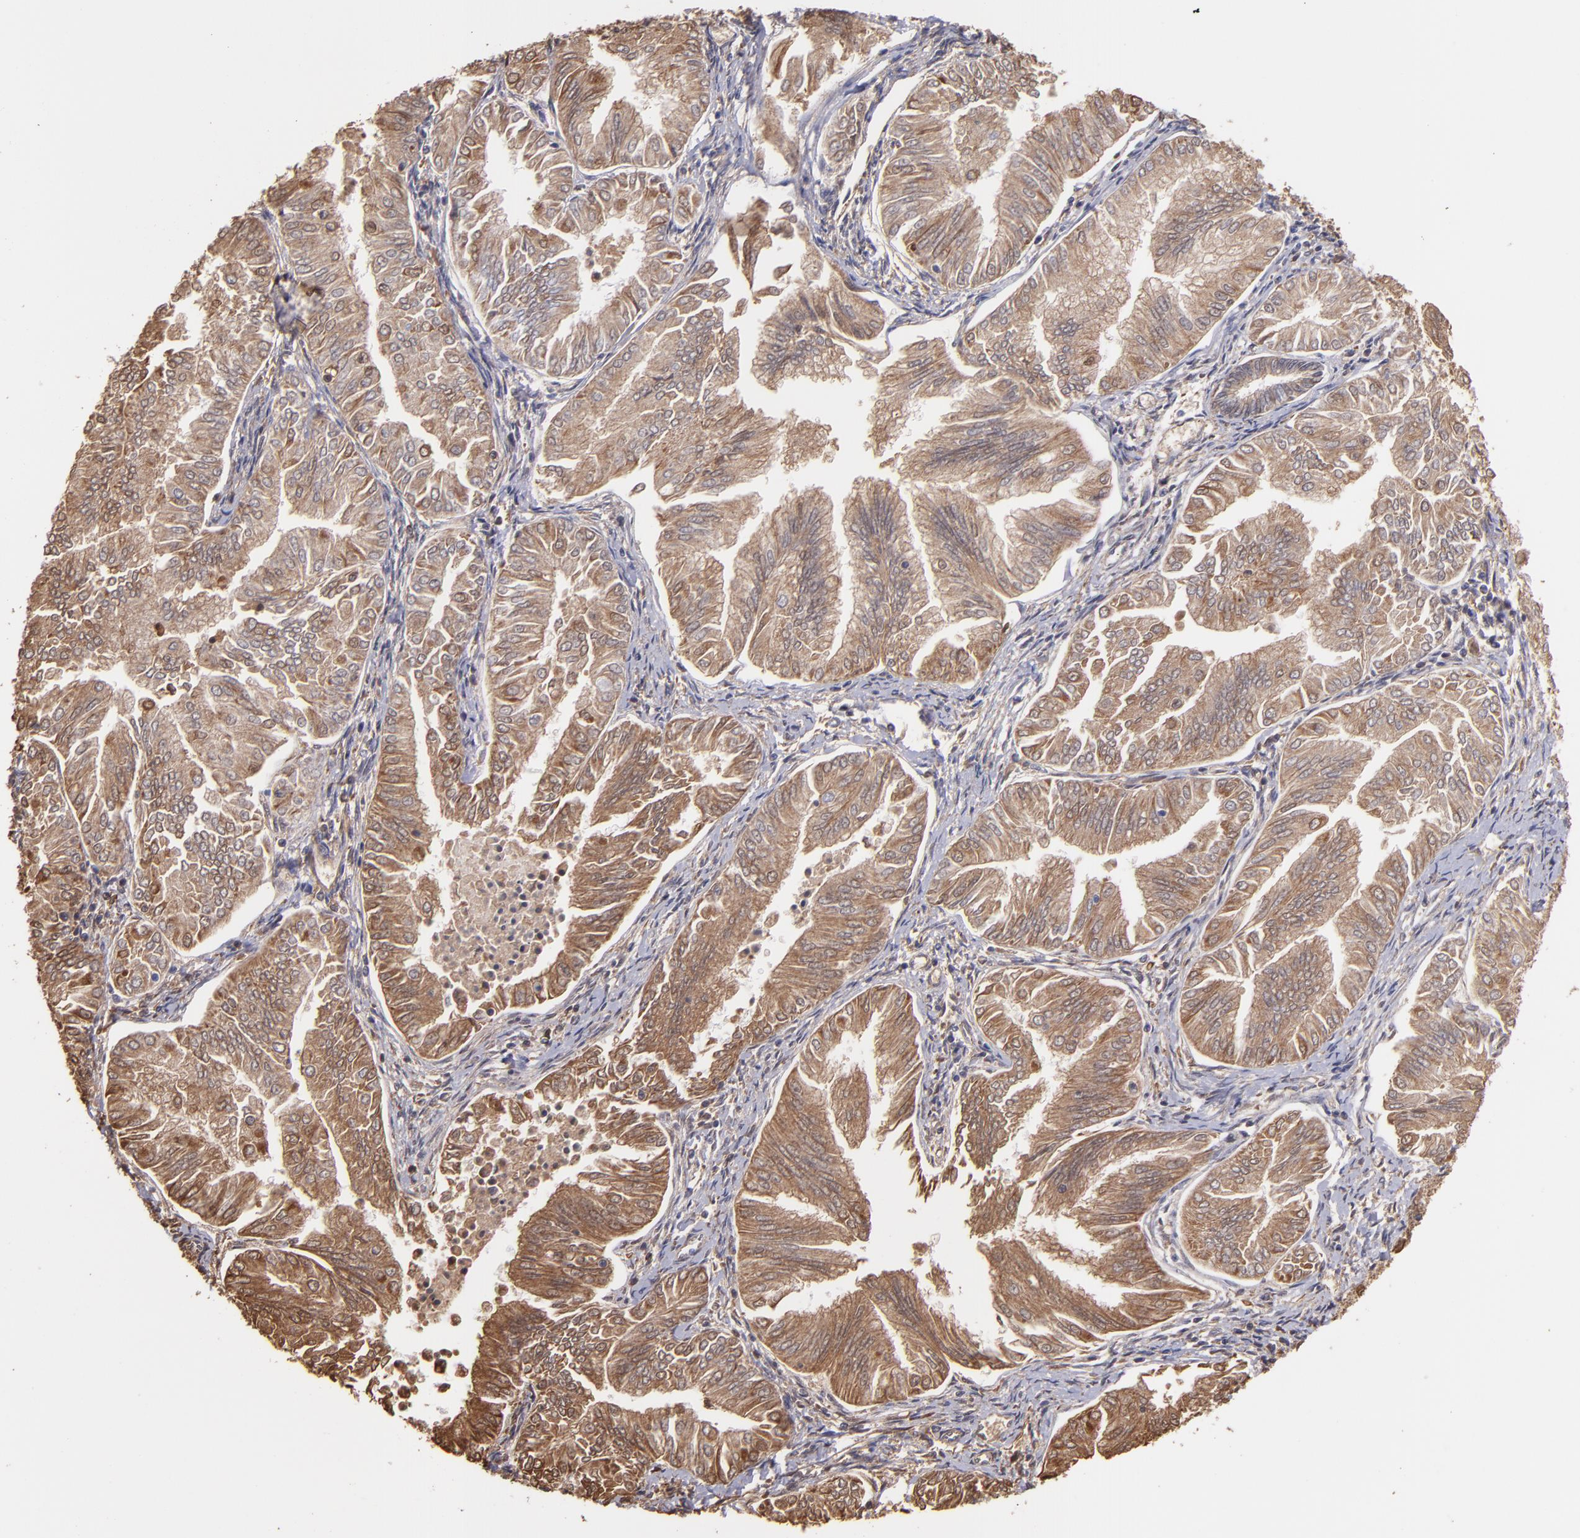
{"staining": {"intensity": "moderate", "quantity": ">75%", "location": "cytoplasmic/membranous"}, "tissue": "endometrial cancer", "cell_type": "Tumor cells", "image_type": "cancer", "snomed": [{"axis": "morphology", "description": "Adenocarcinoma, NOS"}, {"axis": "topography", "description": "Endometrium"}], "caption": "A high-resolution image shows immunohistochemistry staining of adenocarcinoma (endometrial), which displays moderate cytoplasmic/membranous staining in about >75% of tumor cells.", "gene": "FGB", "patient": {"sex": "female", "age": 53}}